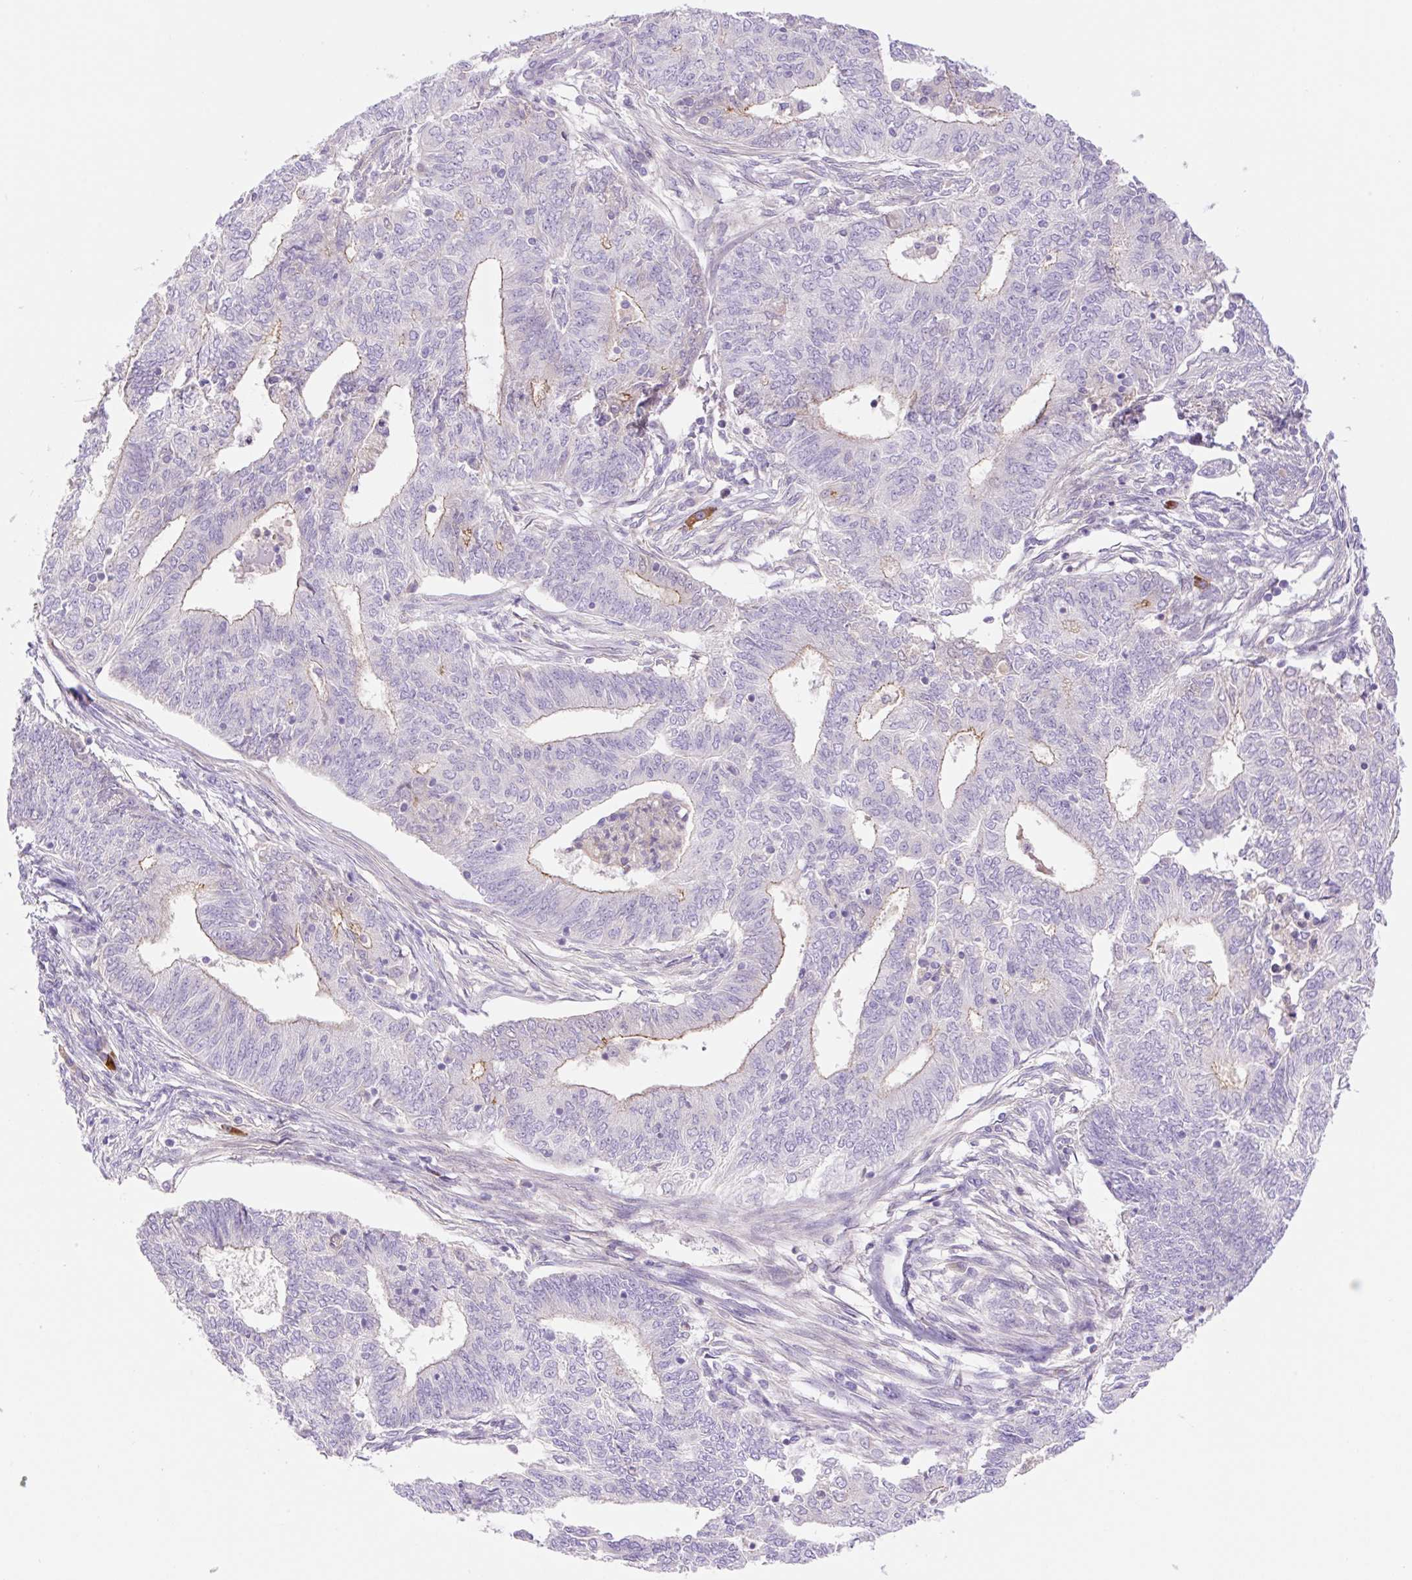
{"staining": {"intensity": "weak", "quantity": "<25%", "location": "cytoplasmic/membranous"}, "tissue": "endometrial cancer", "cell_type": "Tumor cells", "image_type": "cancer", "snomed": [{"axis": "morphology", "description": "Adenocarcinoma, NOS"}, {"axis": "topography", "description": "Endometrium"}], "caption": "Adenocarcinoma (endometrial) was stained to show a protein in brown. There is no significant staining in tumor cells. Brightfield microscopy of immunohistochemistry stained with DAB (brown) and hematoxylin (blue), captured at high magnification.", "gene": "DENND5A", "patient": {"sex": "female", "age": 62}}